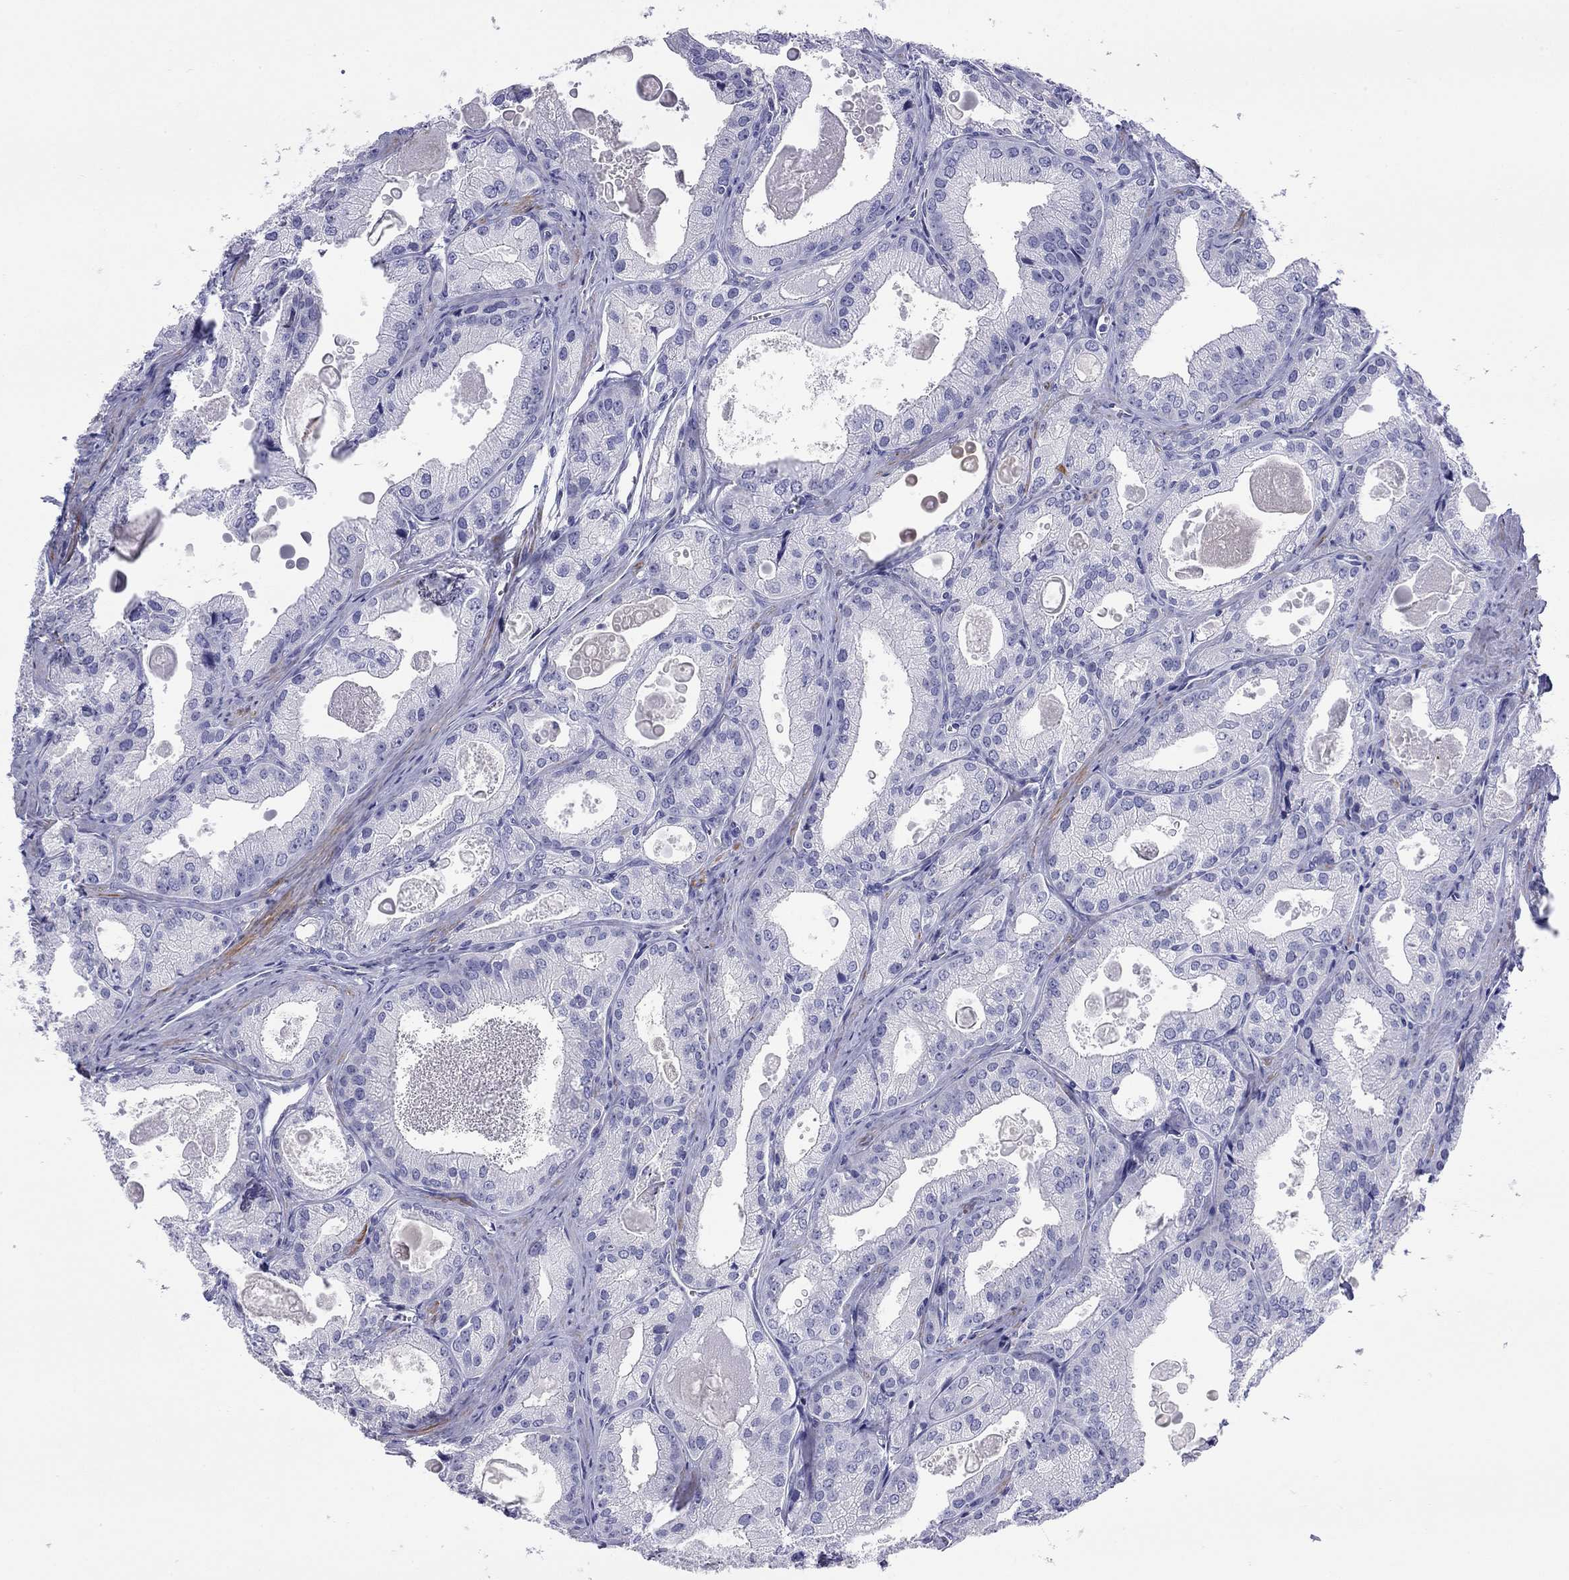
{"staining": {"intensity": "negative", "quantity": "none", "location": "none"}, "tissue": "prostate cancer", "cell_type": "Tumor cells", "image_type": "cancer", "snomed": [{"axis": "morphology", "description": "Adenocarcinoma, NOS"}, {"axis": "morphology", "description": "Adenocarcinoma, High grade"}, {"axis": "topography", "description": "Prostate"}], "caption": "Prostate cancer was stained to show a protein in brown. There is no significant positivity in tumor cells.", "gene": "CMYA5", "patient": {"sex": "male", "age": 70}}